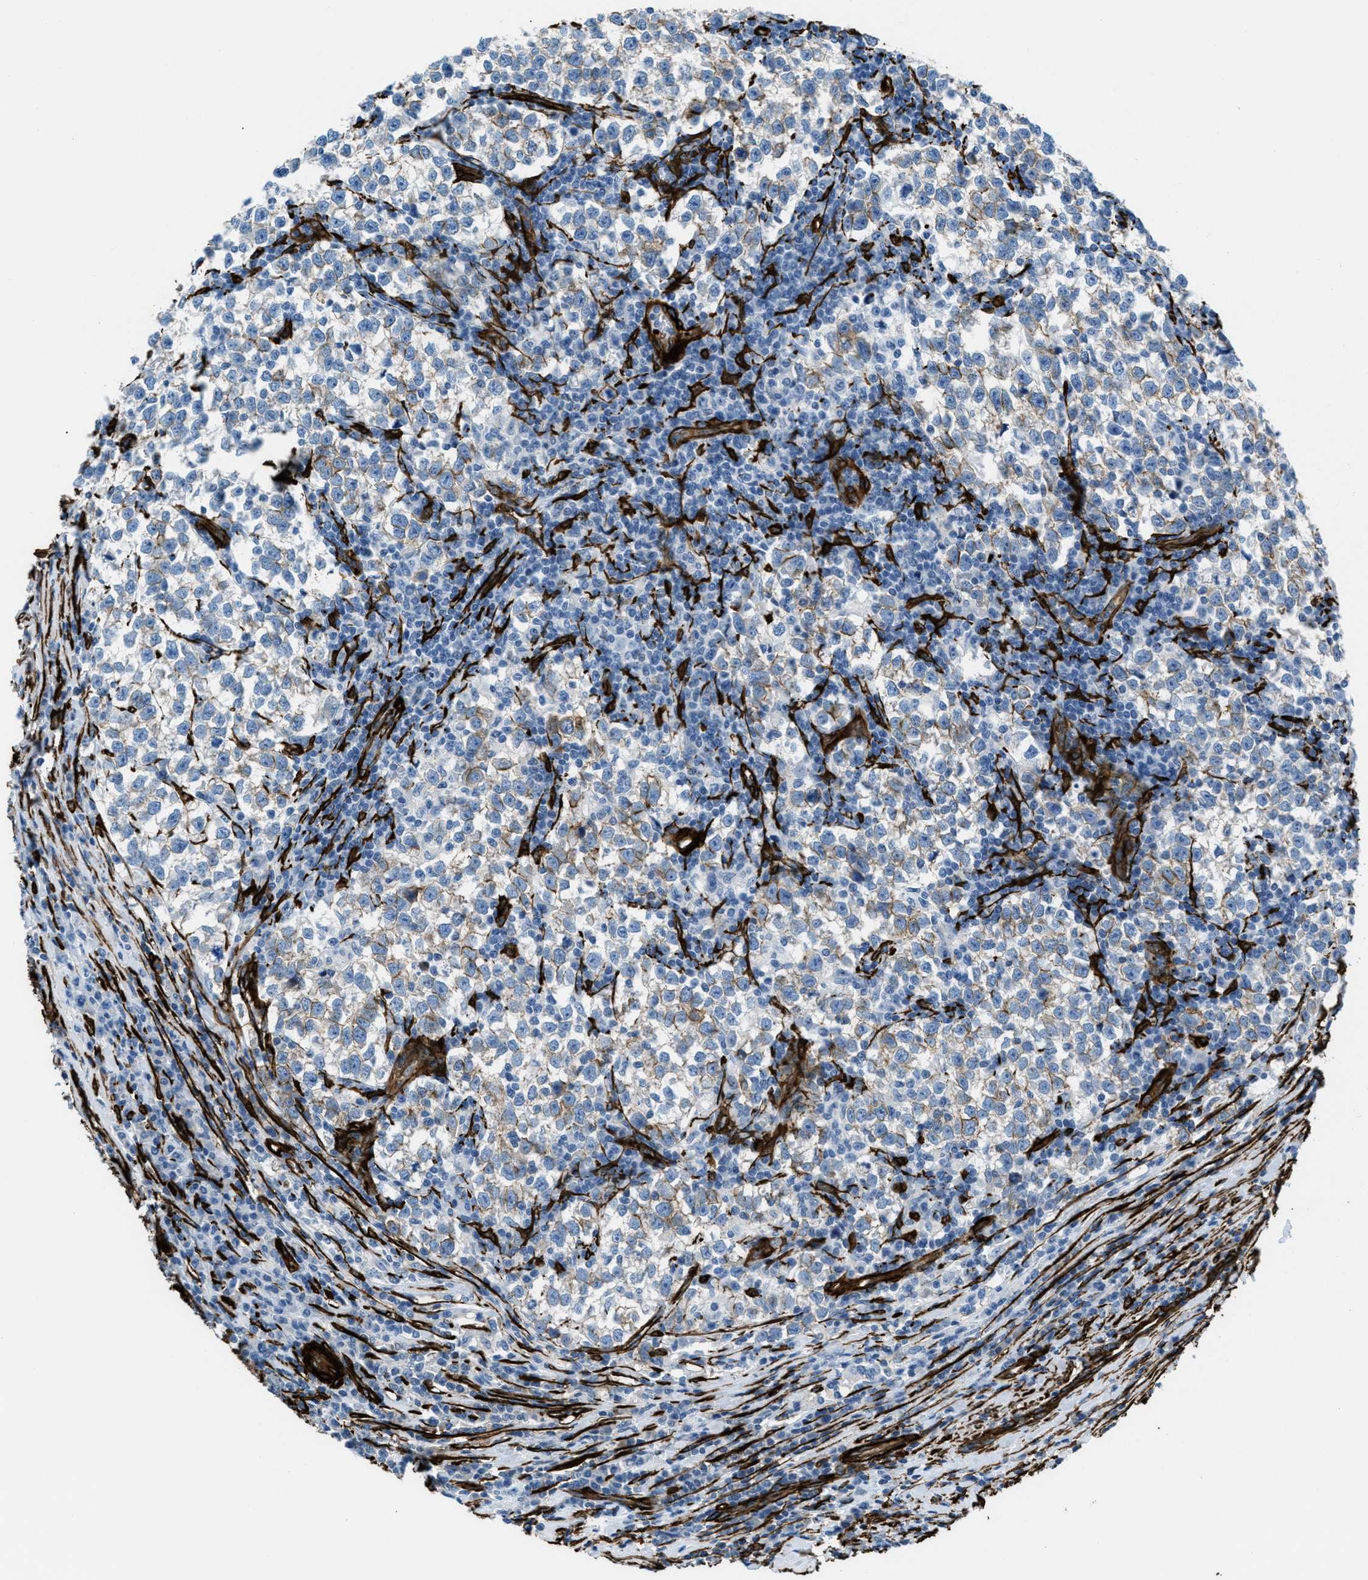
{"staining": {"intensity": "weak", "quantity": "25%-75%", "location": "cytoplasmic/membranous"}, "tissue": "testis cancer", "cell_type": "Tumor cells", "image_type": "cancer", "snomed": [{"axis": "morphology", "description": "Normal tissue, NOS"}, {"axis": "morphology", "description": "Seminoma, NOS"}, {"axis": "topography", "description": "Testis"}], "caption": "Human testis cancer (seminoma) stained with a protein marker reveals weak staining in tumor cells.", "gene": "CALD1", "patient": {"sex": "male", "age": 43}}